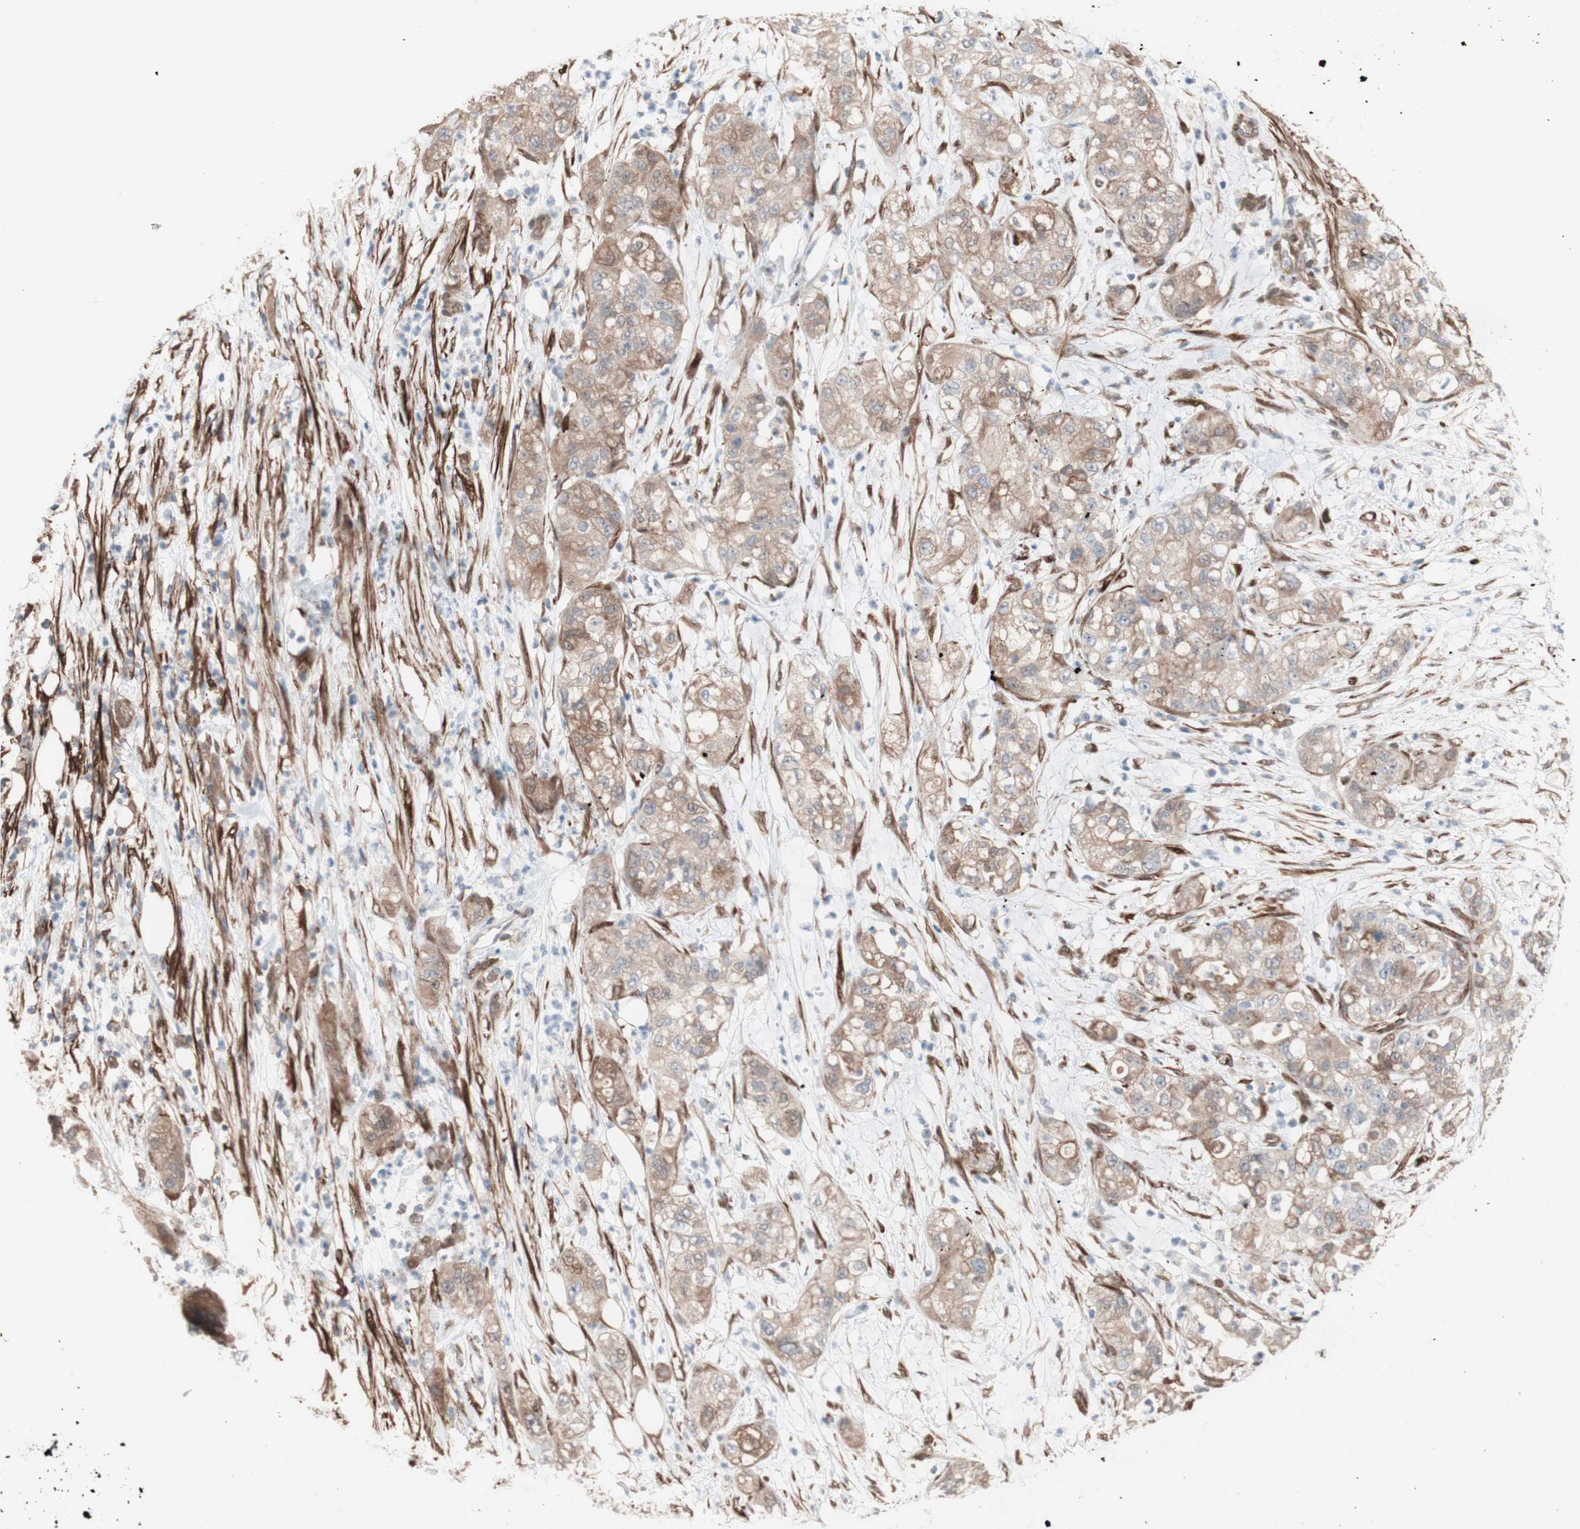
{"staining": {"intensity": "moderate", "quantity": ">75%", "location": "cytoplasmic/membranous"}, "tissue": "pancreatic cancer", "cell_type": "Tumor cells", "image_type": "cancer", "snomed": [{"axis": "morphology", "description": "Adenocarcinoma, NOS"}, {"axis": "topography", "description": "Pancreas"}], "caption": "DAB (3,3'-diaminobenzidine) immunohistochemical staining of human pancreatic cancer shows moderate cytoplasmic/membranous protein staining in about >75% of tumor cells. The protein is stained brown, and the nuclei are stained in blue (DAB (3,3'-diaminobenzidine) IHC with brightfield microscopy, high magnification).", "gene": "CNN3", "patient": {"sex": "female", "age": 78}}